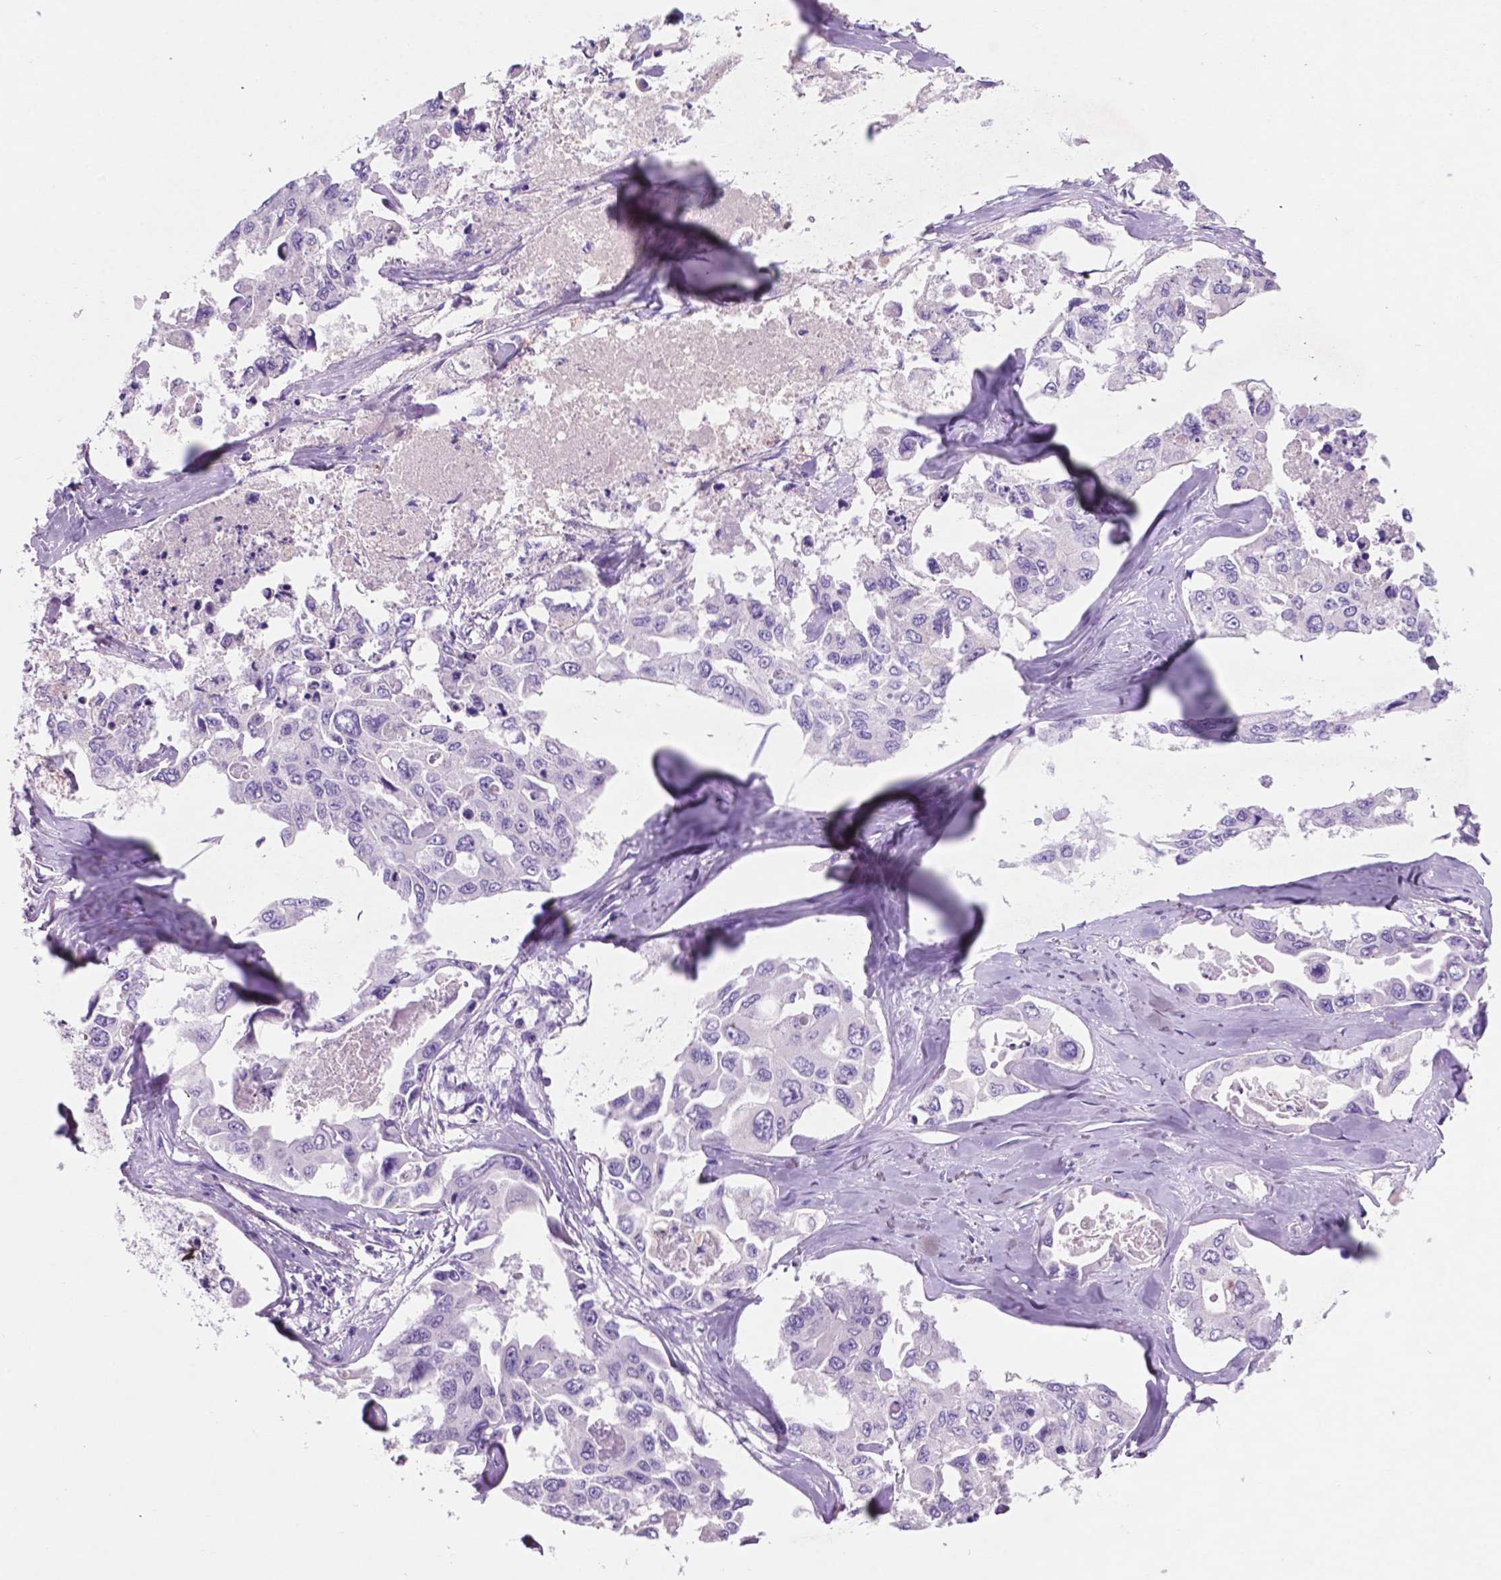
{"staining": {"intensity": "negative", "quantity": "none", "location": "none"}, "tissue": "lung cancer", "cell_type": "Tumor cells", "image_type": "cancer", "snomed": [{"axis": "morphology", "description": "Adenocarcinoma, NOS"}, {"axis": "topography", "description": "Lung"}], "caption": "Lung cancer (adenocarcinoma) stained for a protein using IHC displays no expression tumor cells.", "gene": "POU4F1", "patient": {"sex": "male", "age": 64}}